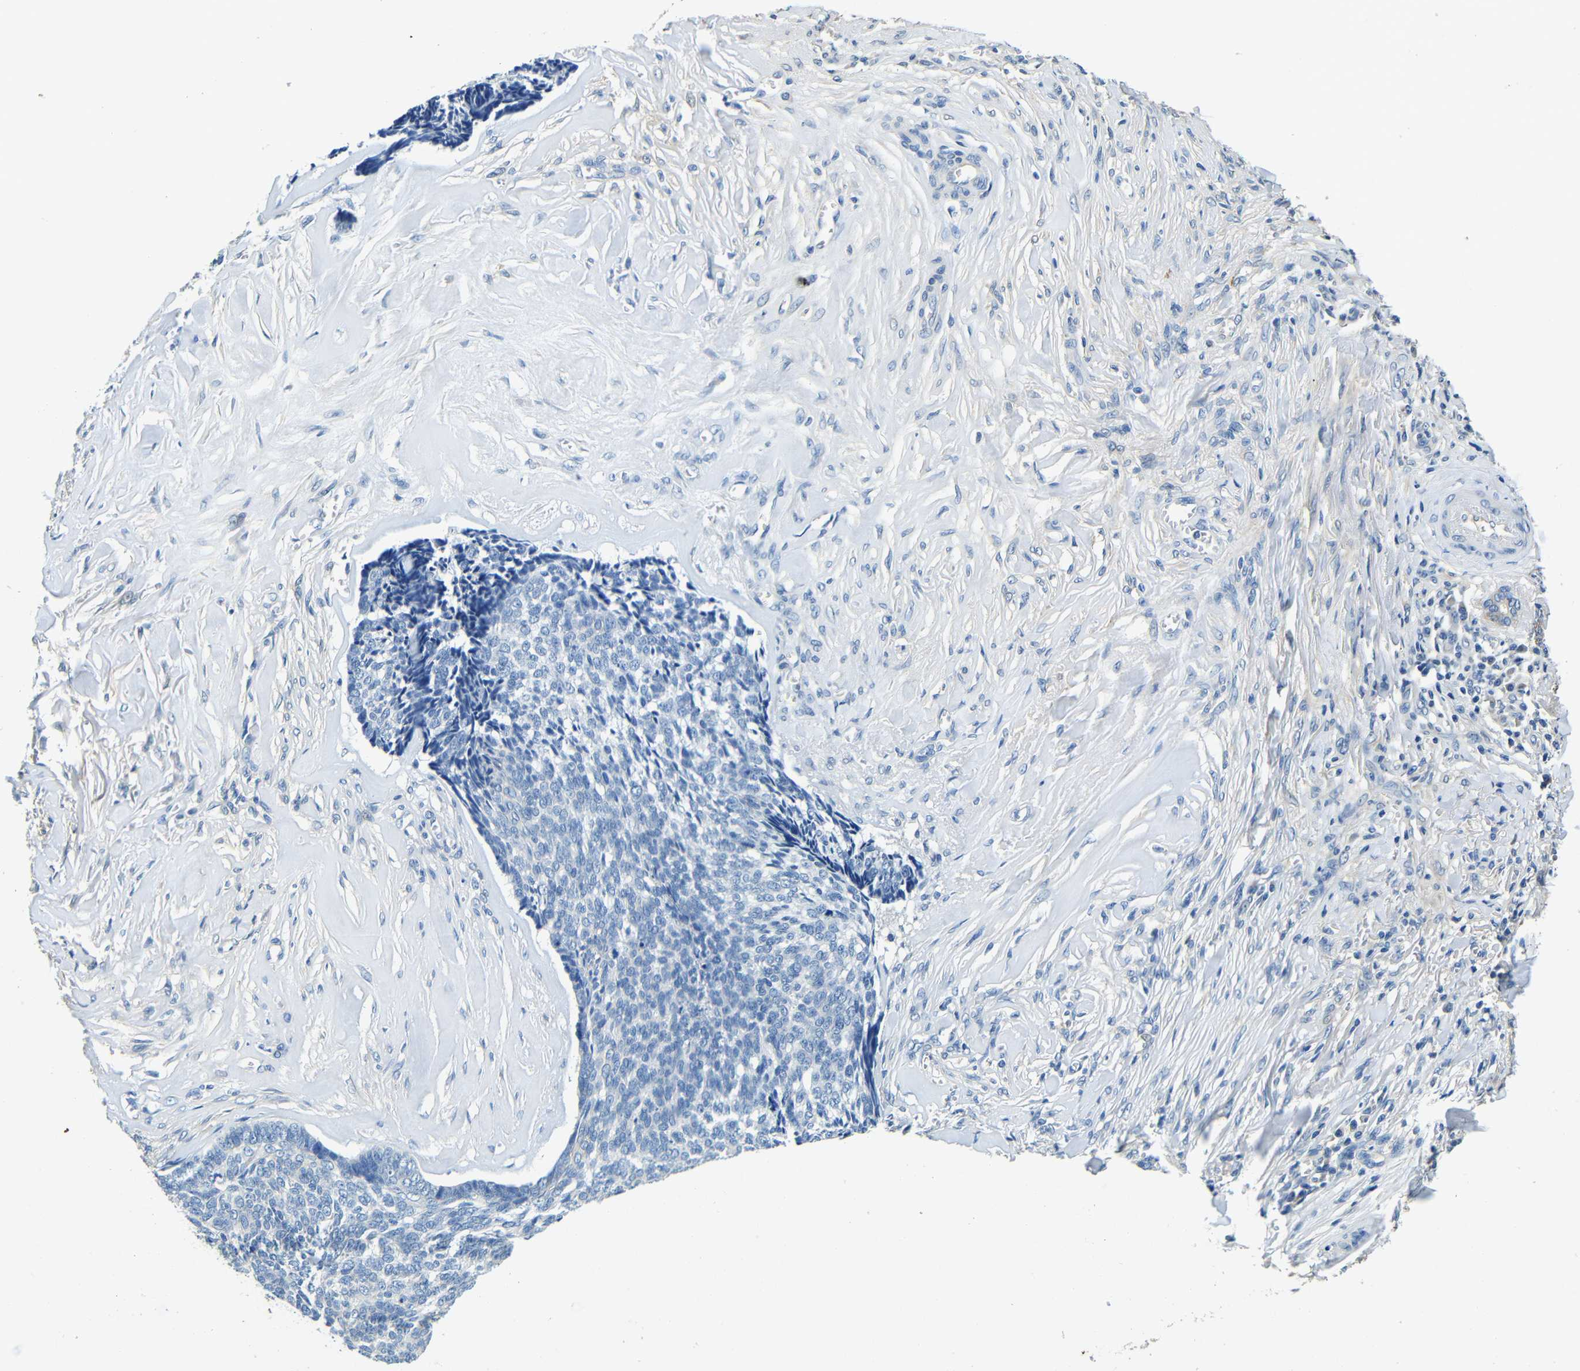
{"staining": {"intensity": "negative", "quantity": "none", "location": "none"}, "tissue": "skin cancer", "cell_type": "Tumor cells", "image_type": "cancer", "snomed": [{"axis": "morphology", "description": "Basal cell carcinoma"}, {"axis": "topography", "description": "Skin"}], "caption": "IHC of skin cancer (basal cell carcinoma) demonstrates no positivity in tumor cells.", "gene": "FMO5", "patient": {"sex": "male", "age": 84}}